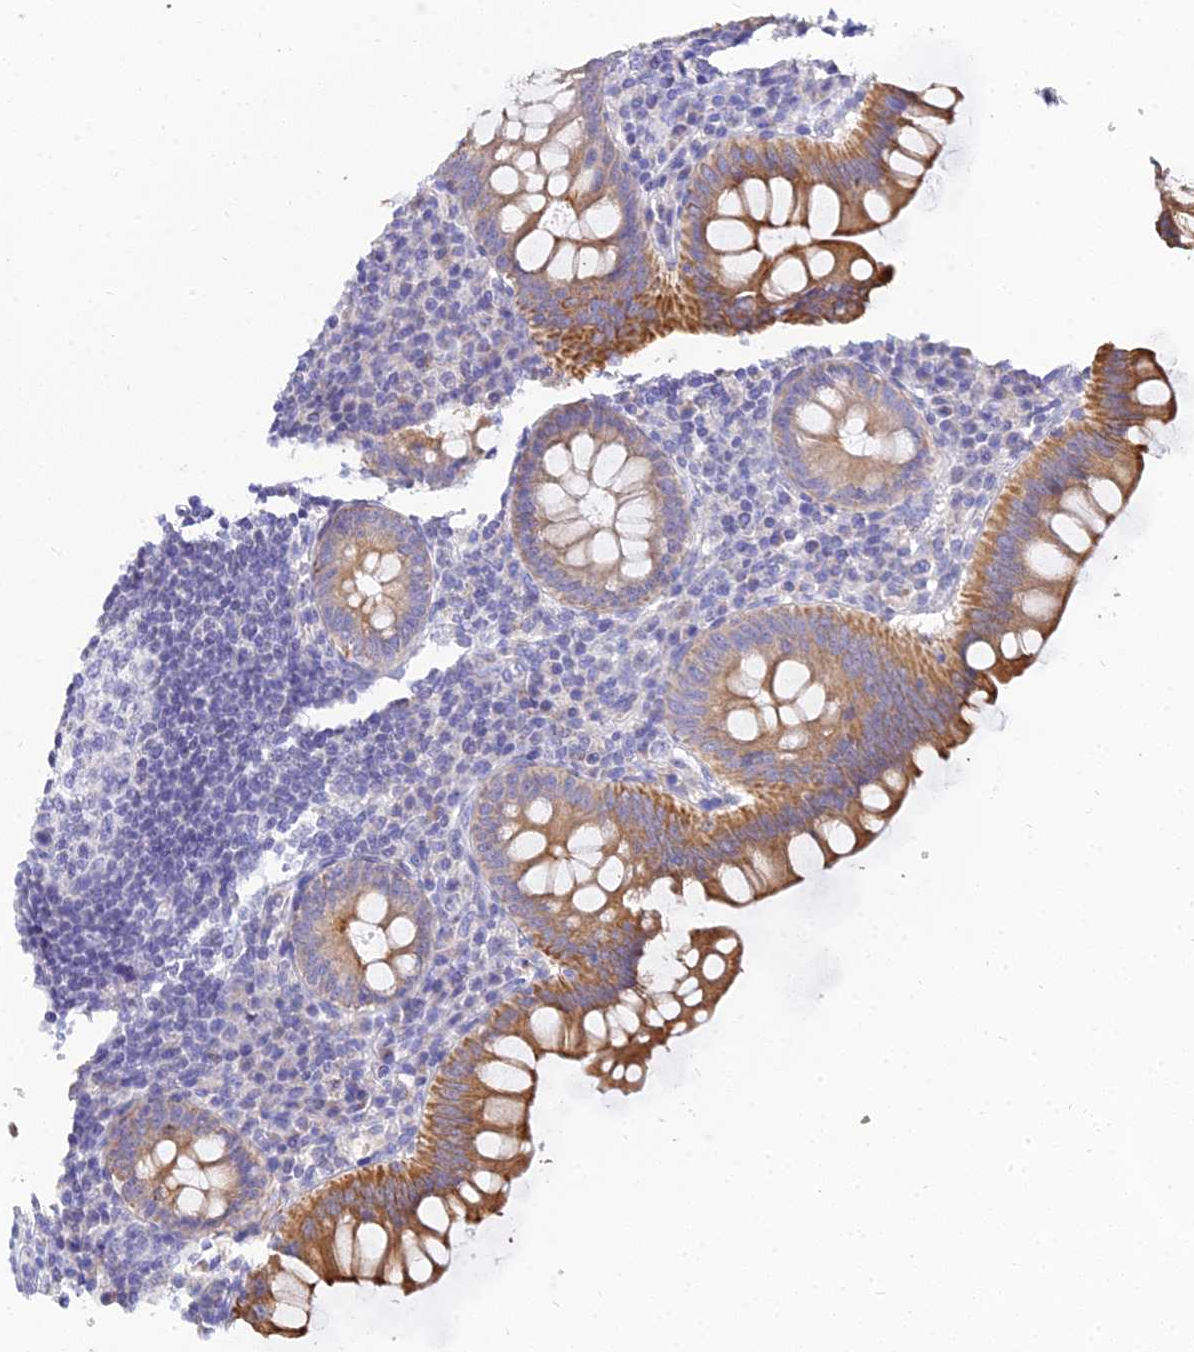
{"staining": {"intensity": "strong", "quantity": "<25%", "location": "cytoplasmic/membranous"}, "tissue": "appendix", "cell_type": "Glandular cells", "image_type": "normal", "snomed": [{"axis": "morphology", "description": "Normal tissue, NOS"}, {"axis": "topography", "description": "Appendix"}], "caption": "An immunohistochemistry (IHC) histopathology image of benign tissue is shown. Protein staining in brown shows strong cytoplasmic/membranous positivity in appendix within glandular cells.", "gene": "ZXDA", "patient": {"sex": "female", "age": 33}}